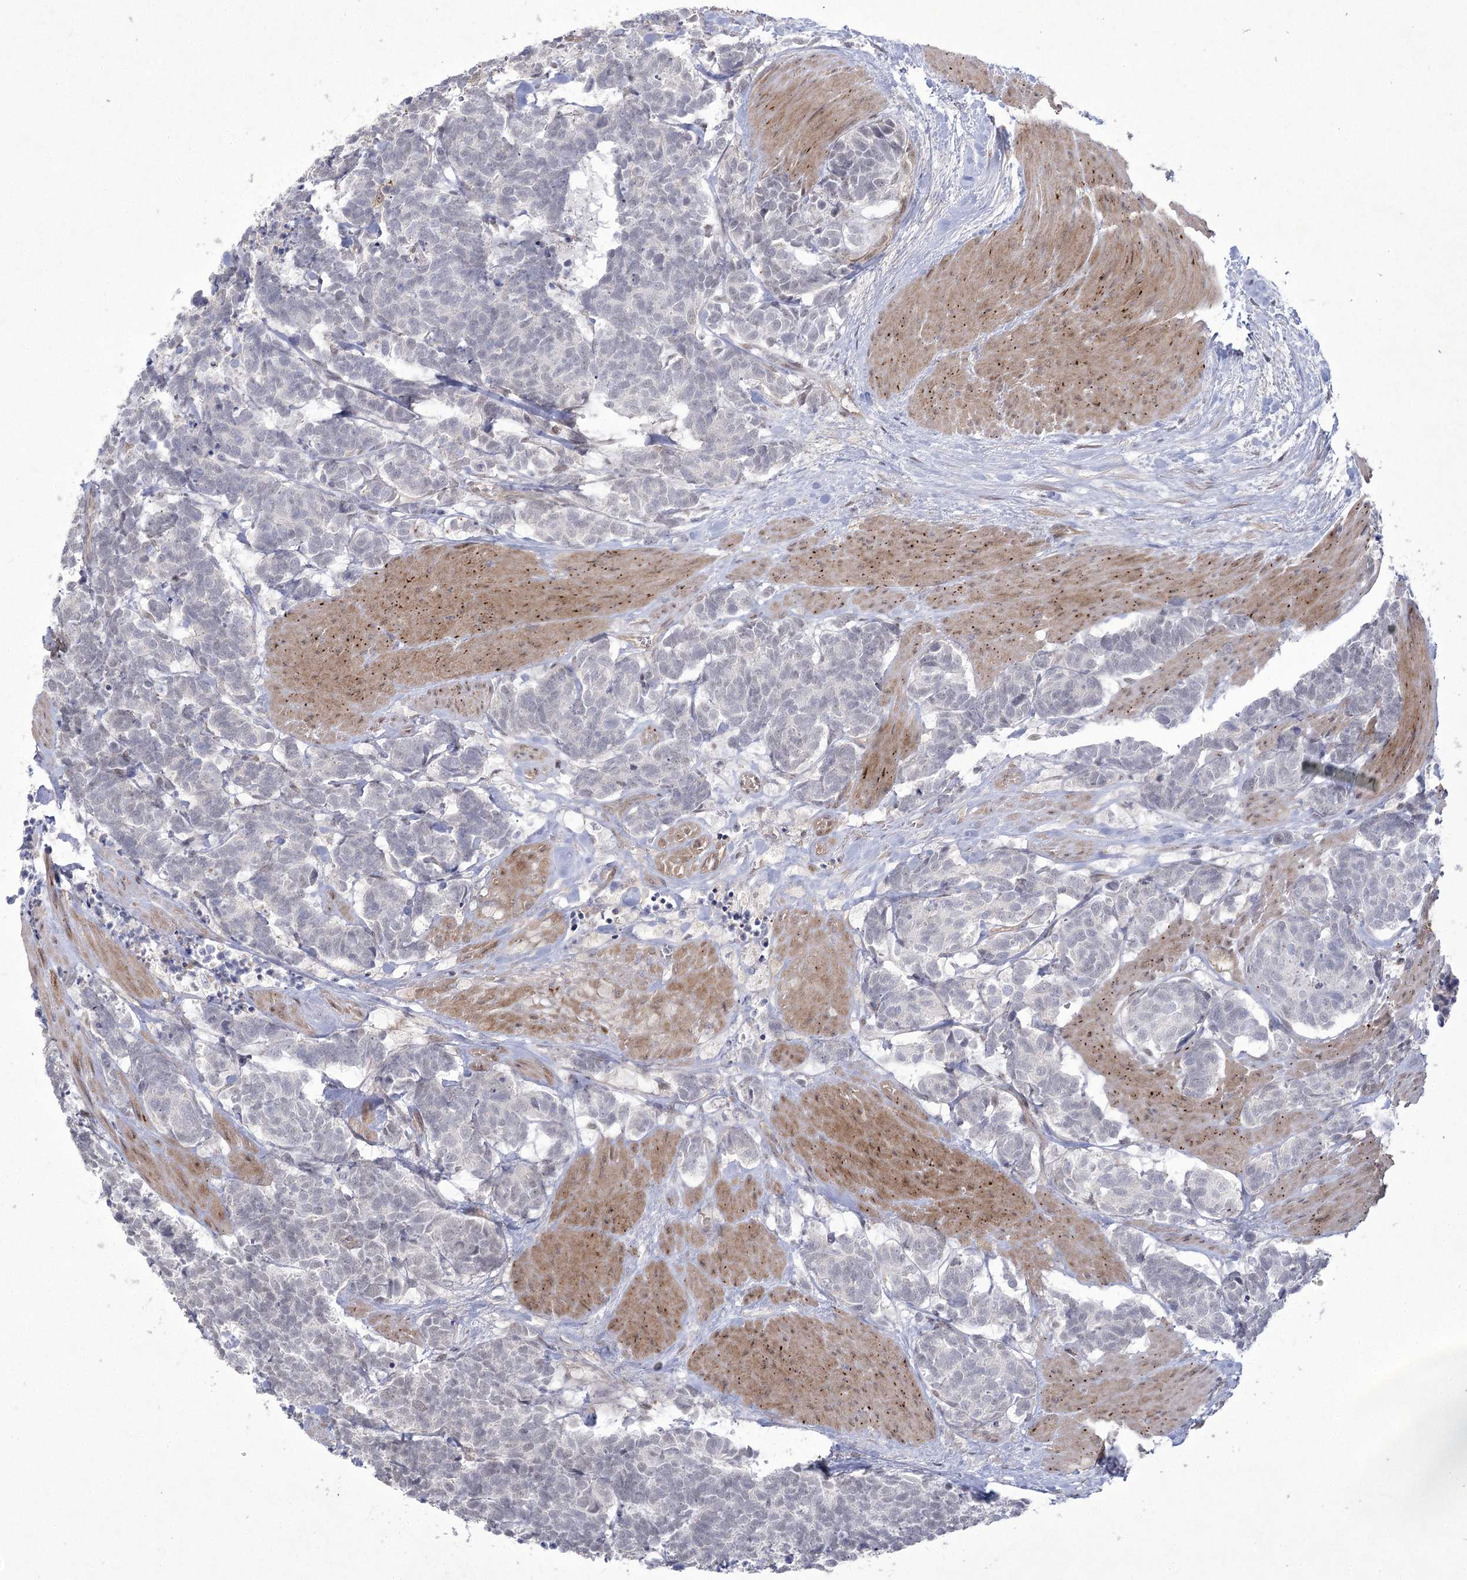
{"staining": {"intensity": "weak", "quantity": "25%-75%", "location": "nuclear"}, "tissue": "carcinoid", "cell_type": "Tumor cells", "image_type": "cancer", "snomed": [{"axis": "morphology", "description": "Carcinoma, NOS"}, {"axis": "morphology", "description": "Carcinoid, malignant, NOS"}, {"axis": "topography", "description": "Urinary bladder"}], "caption": "Carcinoma stained with a brown dye reveals weak nuclear positive positivity in approximately 25%-75% of tumor cells.", "gene": "AMTN", "patient": {"sex": "male", "age": 57}}